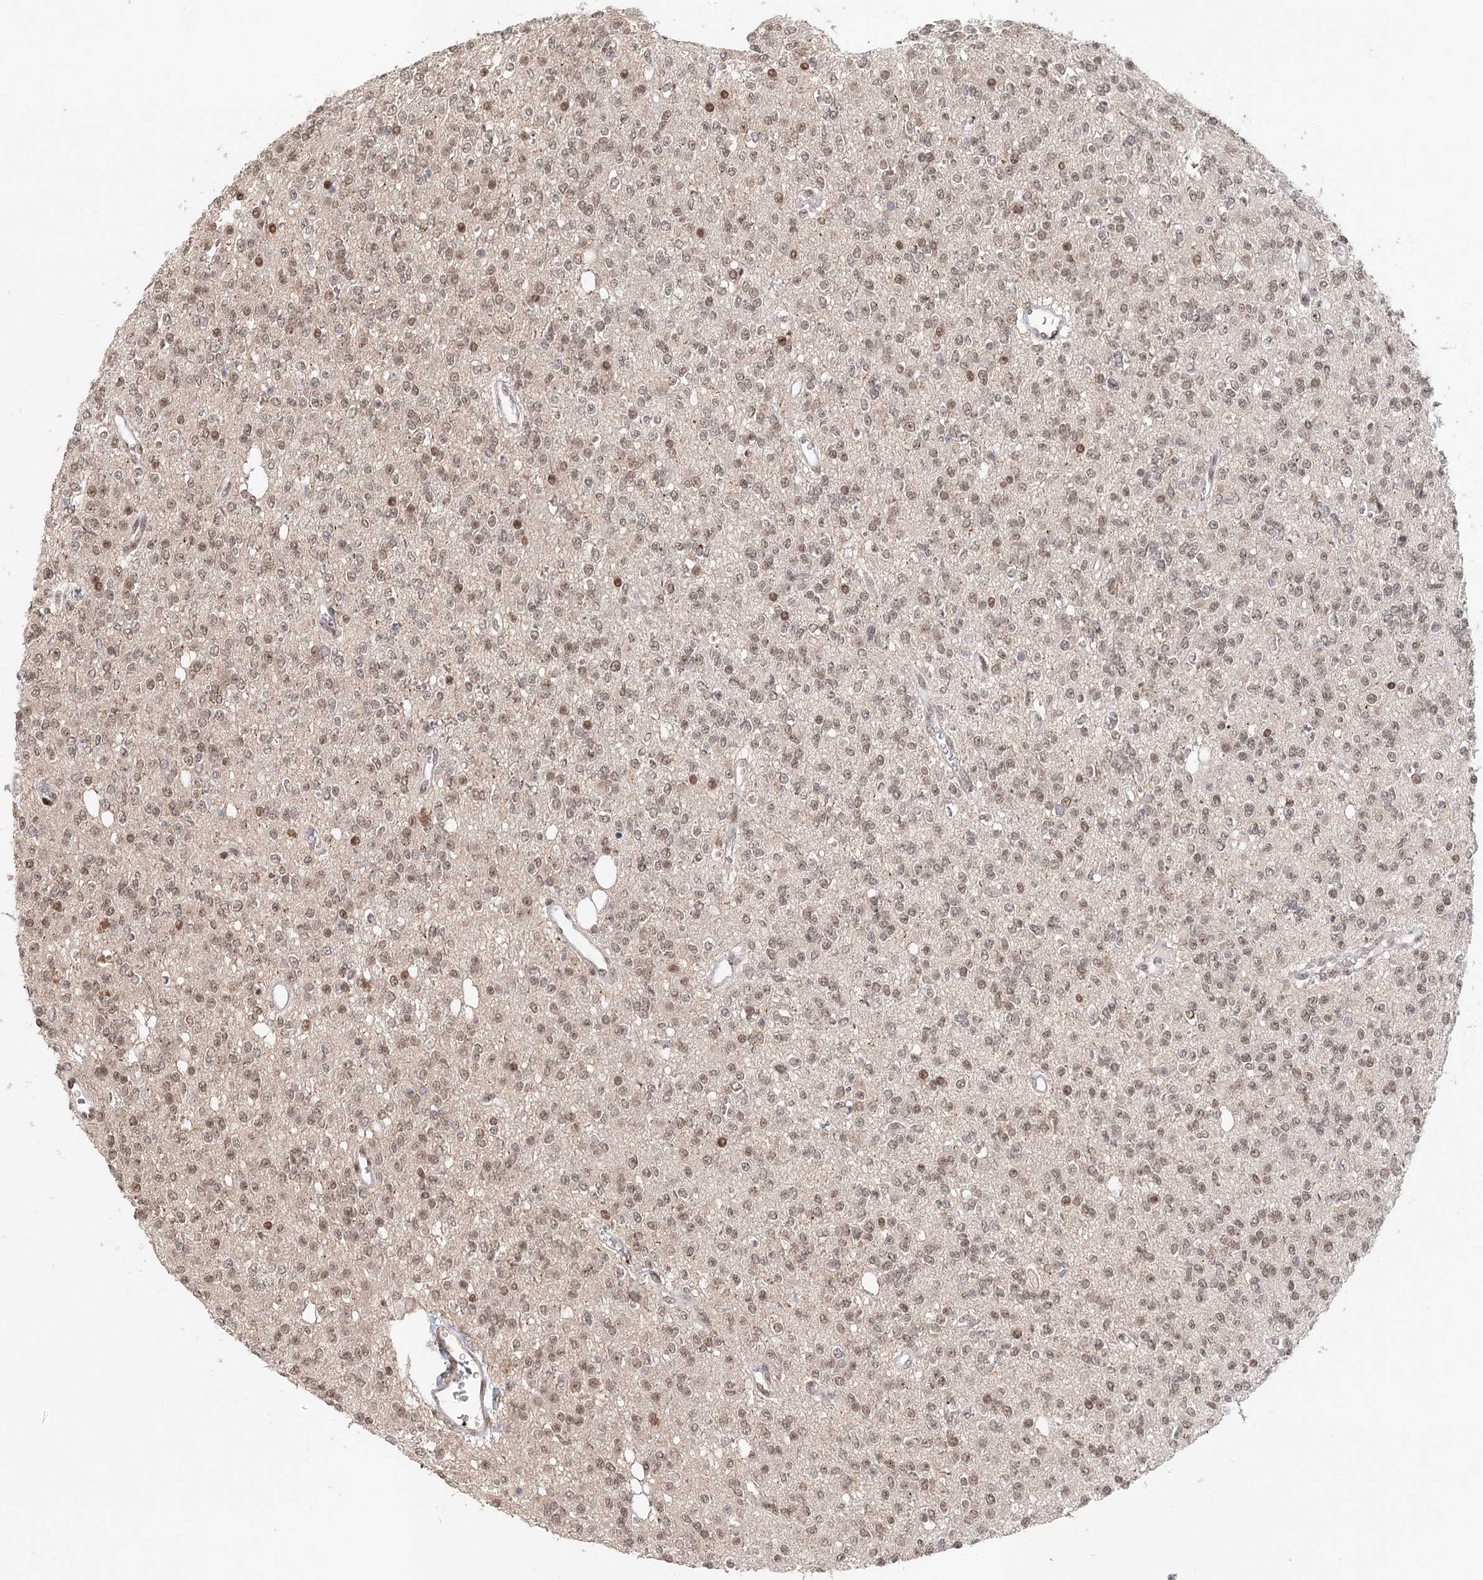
{"staining": {"intensity": "moderate", "quantity": ">75%", "location": "nuclear"}, "tissue": "glioma", "cell_type": "Tumor cells", "image_type": "cancer", "snomed": [{"axis": "morphology", "description": "Glioma, malignant, High grade"}, {"axis": "topography", "description": "Brain"}], "caption": "Malignant glioma (high-grade) stained for a protein (brown) demonstrates moderate nuclear positive expression in approximately >75% of tumor cells.", "gene": "BNIP5", "patient": {"sex": "male", "age": 34}}